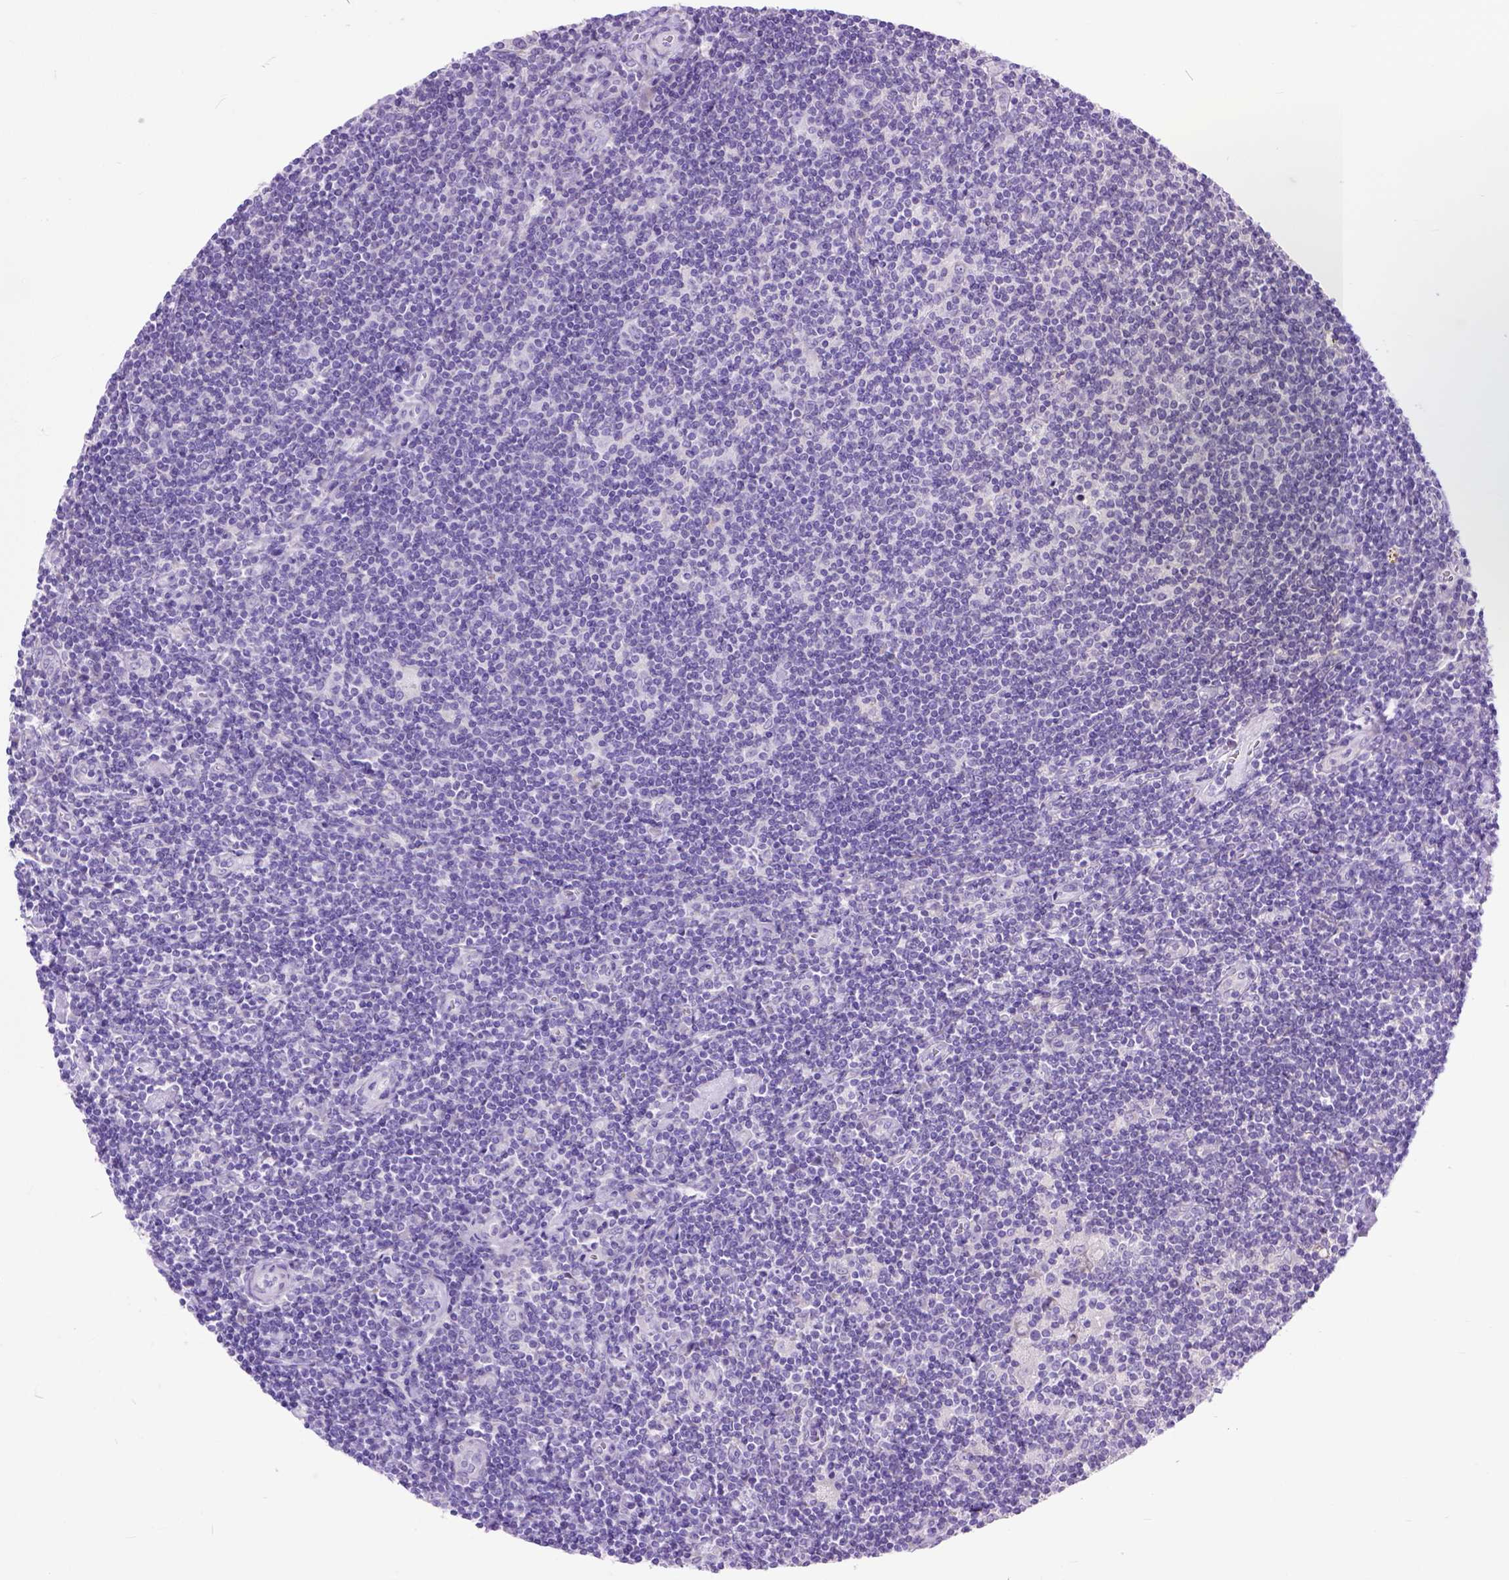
{"staining": {"intensity": "negative", "quantity": "none", "location": "none"}, "tissue": "lymphoma", "cell_type": "Tumor cells", "image_type": "cancer", "snomed": [{"axis": "morphology", "description": "Hodgkin's disease, NOS"}, {"axis": "topography", "description": "Lymph node"}], "caption": "Immunohistochemistry (IHC) of human lymphoma exhibits no expression in tumor cells.", "gene": "ODAD3", "patient": {"sex": "male", "age": 40}}